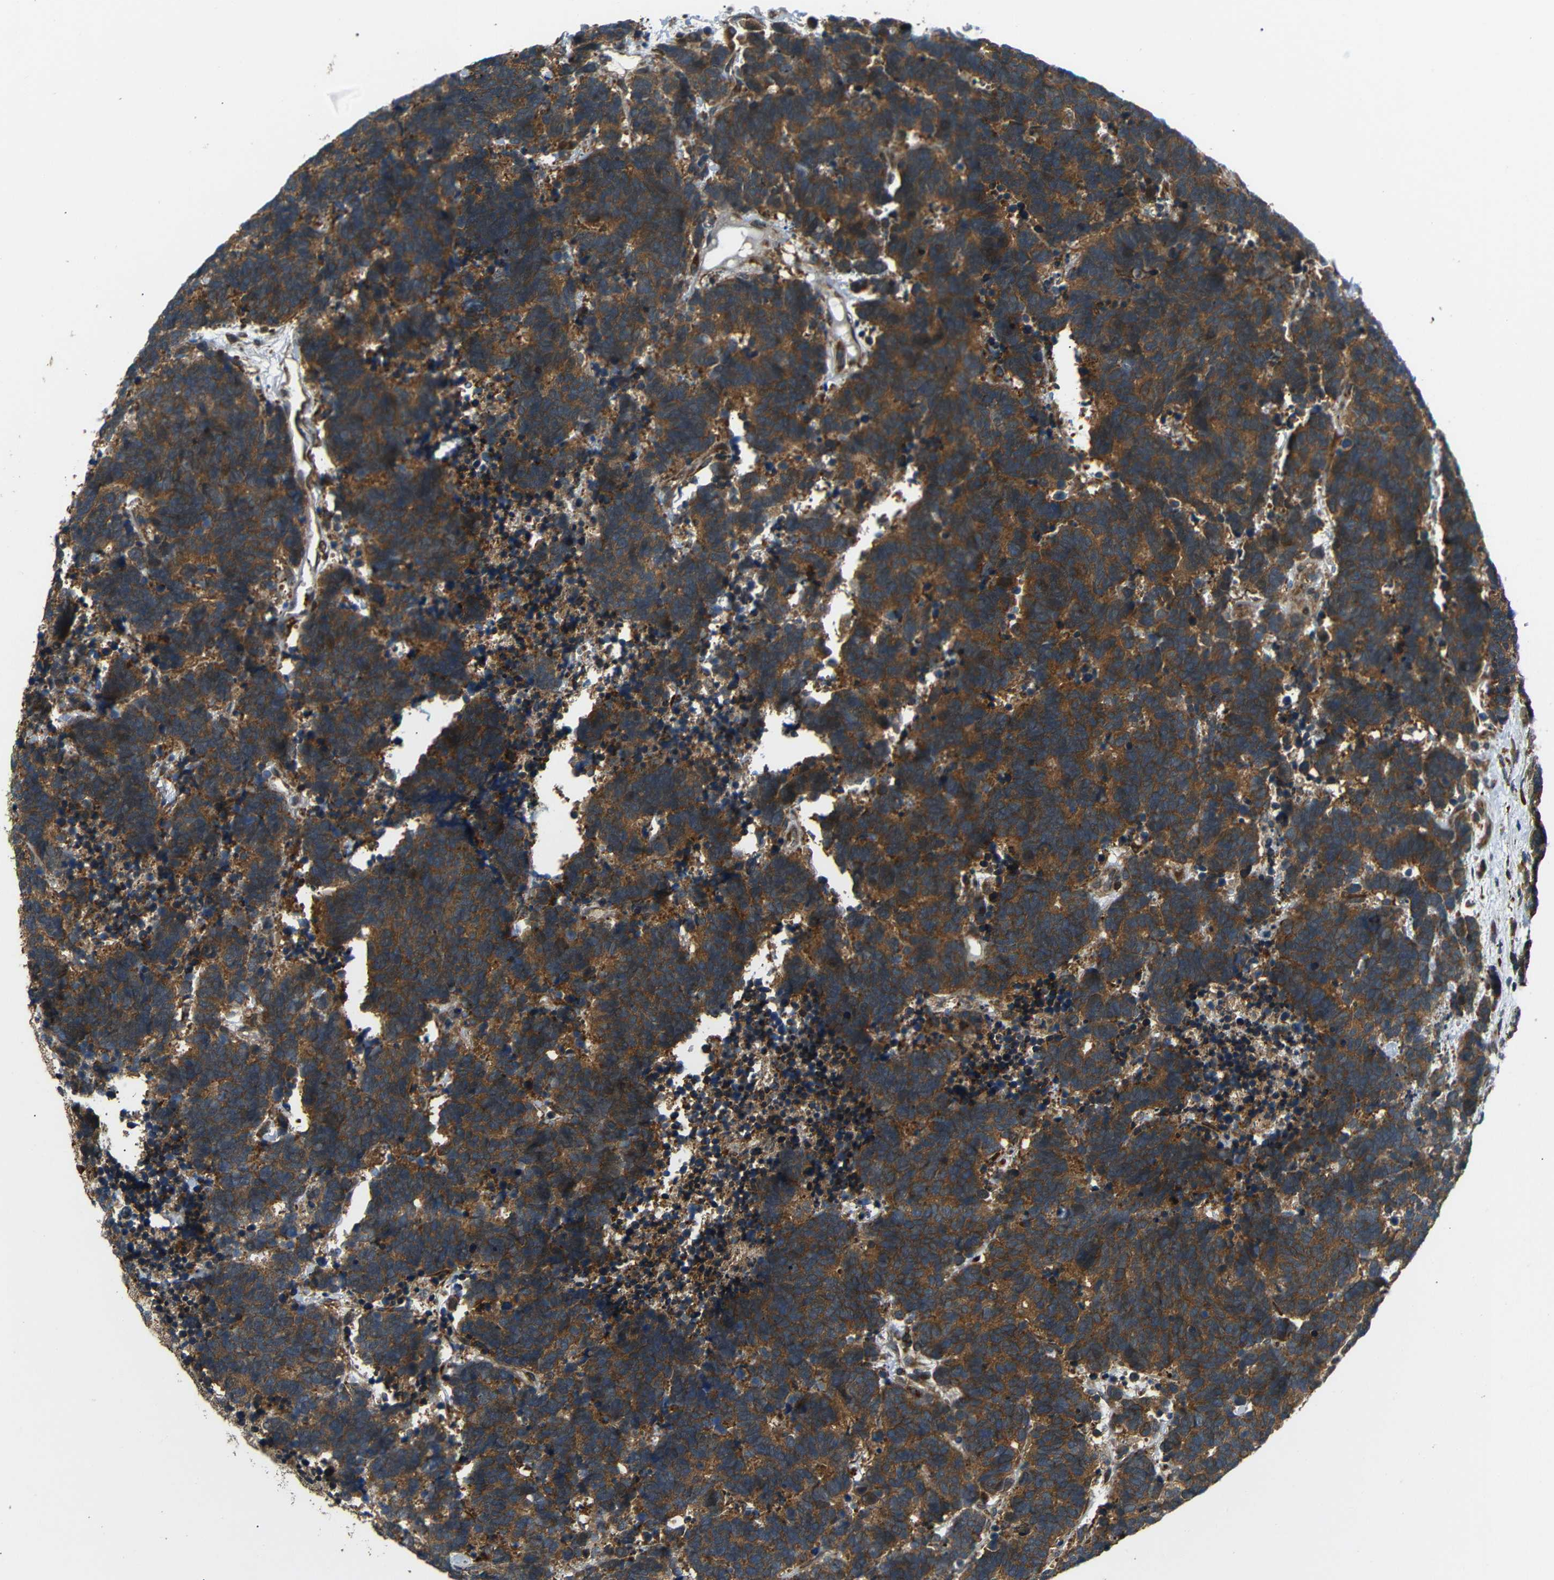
{"staining": {"intensity": "strong", "quantity": ">75%", "location": "cytoplasmic/membranous"}, "tissue": "carcinoid", "cell_type": "Tumor cells", "image_type": "cancer", "snomed": [{"axis": "morphology", "description": "Carcinoma, NOS"}, {"axis": "morphology", "description": "Carcinoid, malignant, NOS"}, {"axis": "topography", "description": "Urinary bladder"}], "caption": "A high-resolution micrograph shows IHC staining of carcinoid (malignant), which reveals strong cytoplasmic/membranous staining in about >75% of tumor cells.", "gene": "EPHB2", "patient": {"sex": "male", "age": 57}}